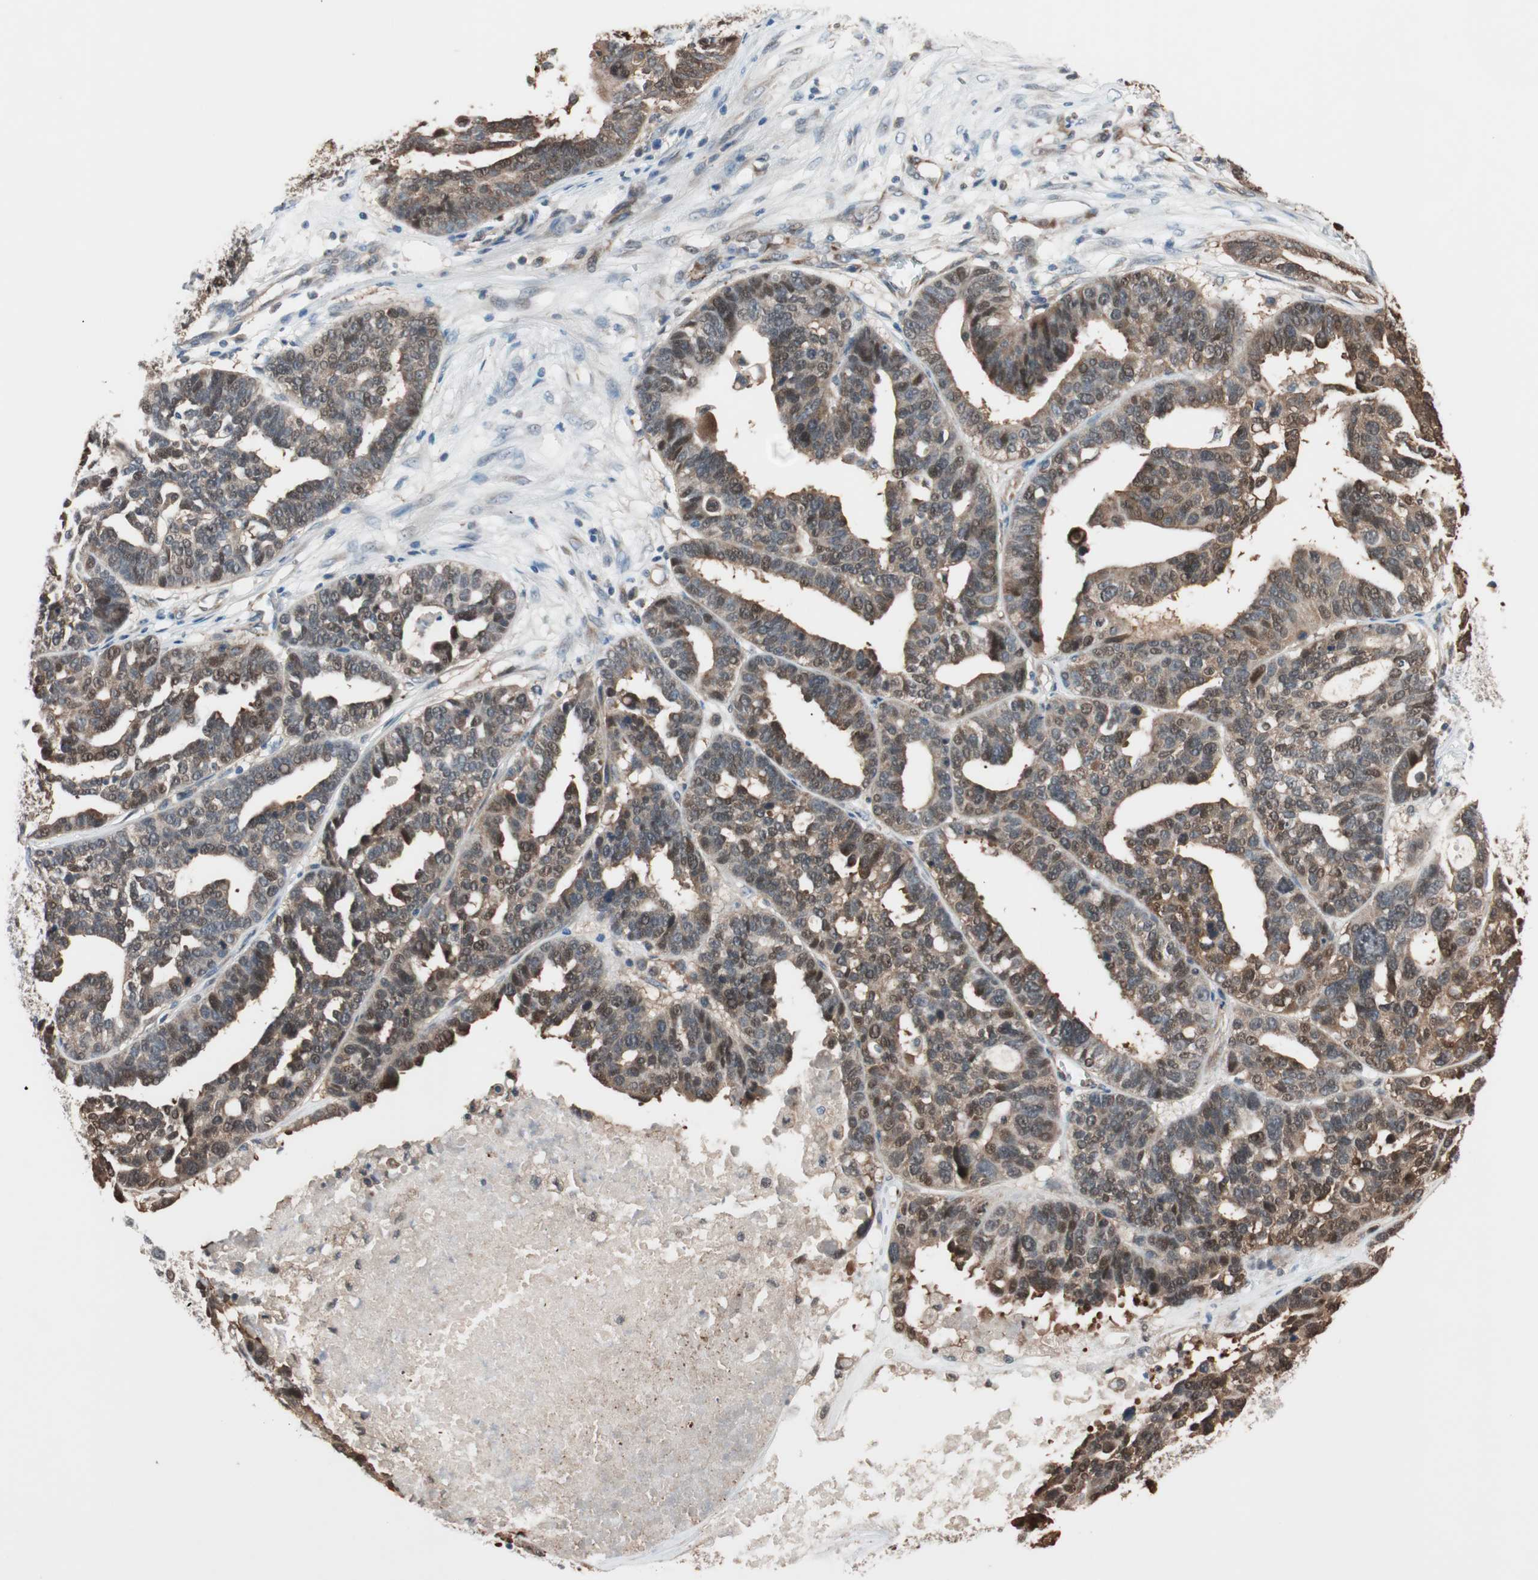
{"staining": {"intensity": "moderate", "quantity": ">75%", "location": "cytoplasmic/membranous,nuclear"}, "tissue": "ovarian cancer", "cell_type": "Tumor cells", "image_type": "cancer", "snomed": [{"axis": "morphology", "description": "Cystadenocarcinoma, serous, NOS"}, {"axis": "topography", "description": "Ovary"}], "caption": "This histopathology image shows immunohistochemistry (IHC) staining of human ovarian cancer (serous cystadenocarcinoma), with medium moderate cytoplasmic/membranous and nuclear expression in about >75% of tumor cells.", "gene": "PIK3R3", "patient": {"sex": "female", "age": 59}}